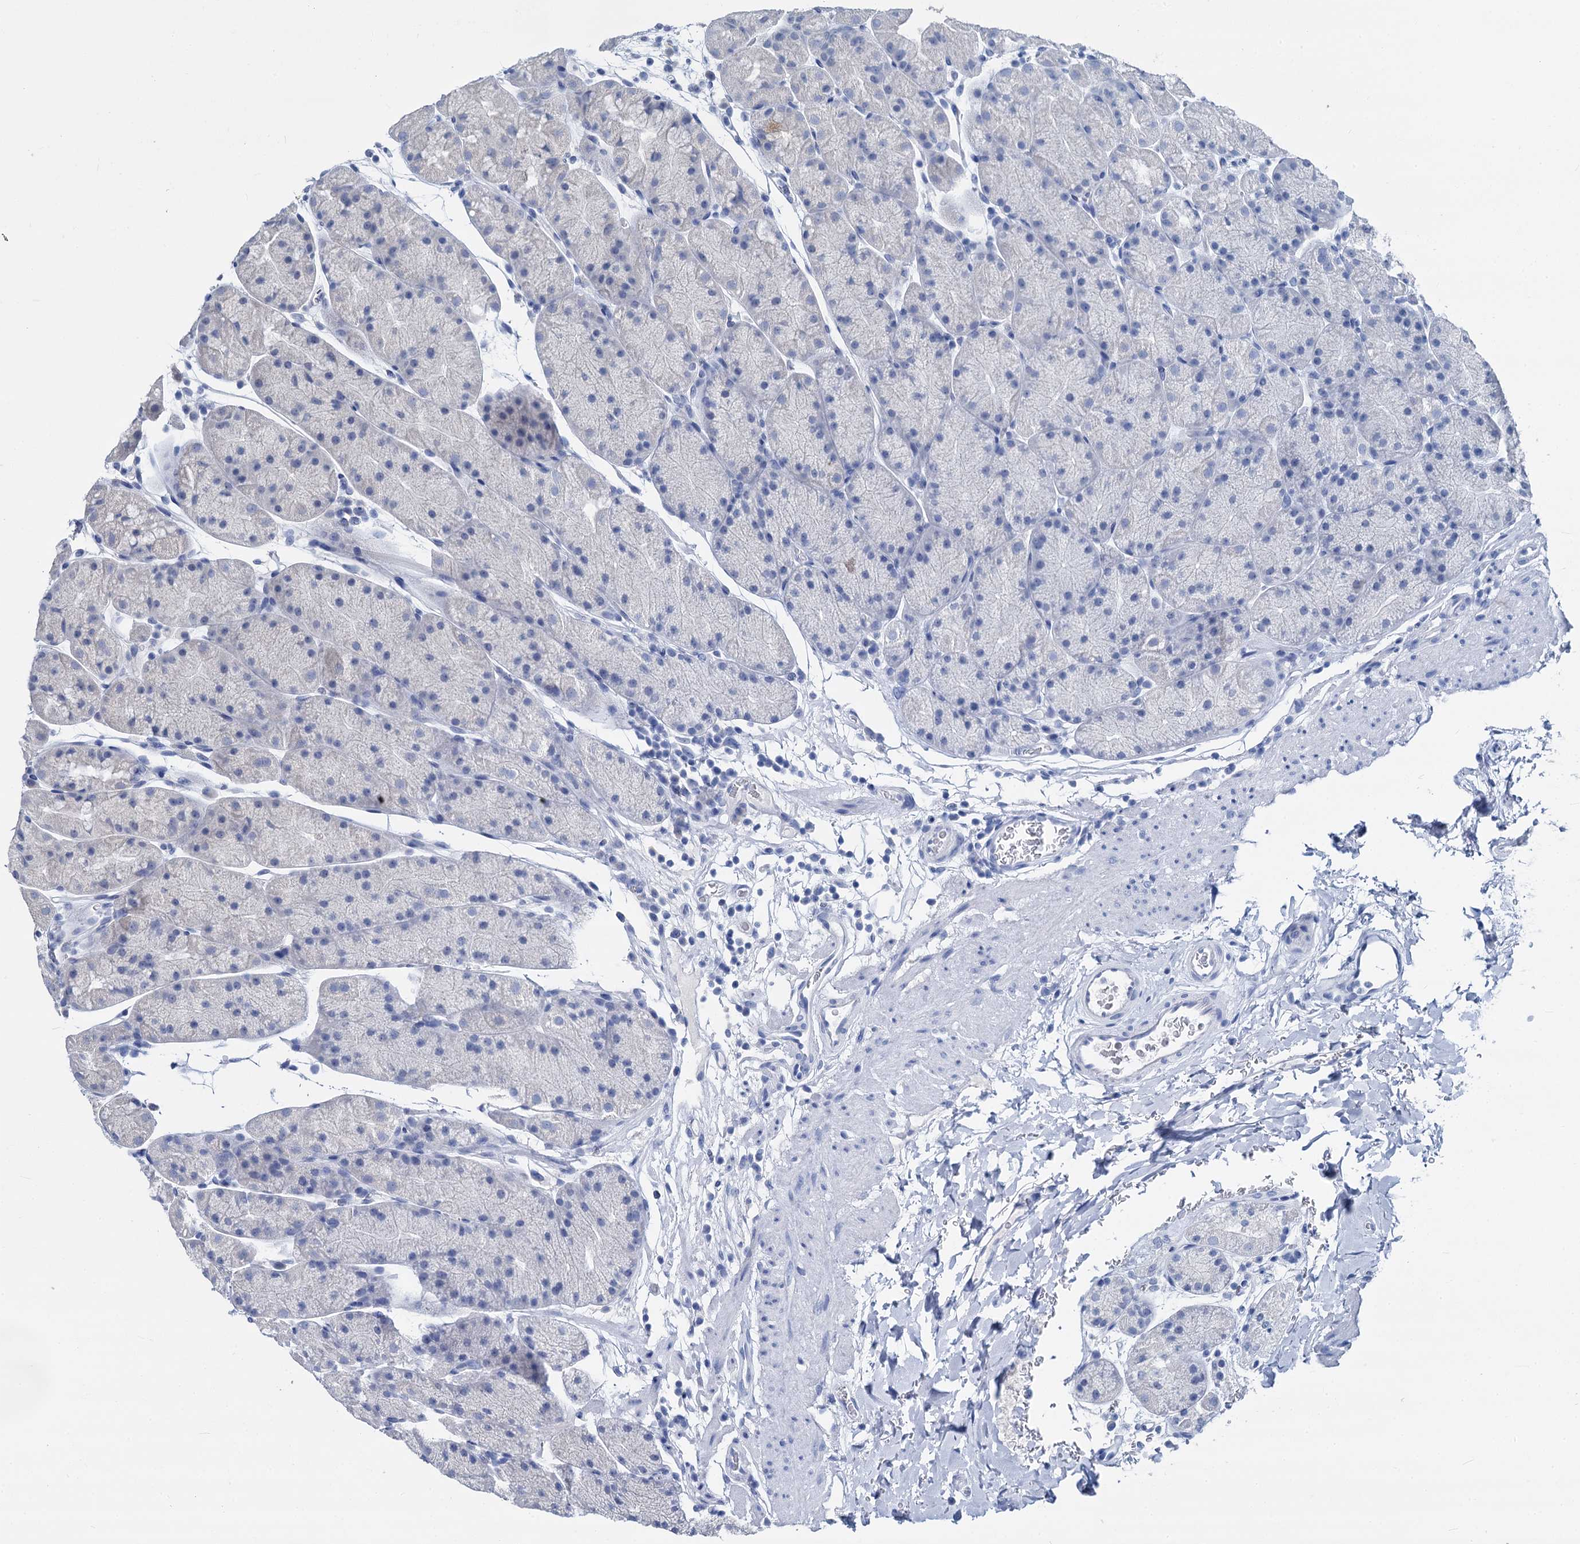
{"staining": {"intensity": "weak", "quantity": "<25%", "location": "cytoplasmic/membranous"}, "tissue": "stomach", "cell_type": "Glandular cells", "image_type": "normal", "snomed": [{"axis": "morphology", "description": "Normal tissue, NOS"}, {"axis": "topography", "description": "Stomach, upper"}, {"axis": "topography", "description": "Stomach, lower"}], "caption": "The immunohistochemistry micrograph has no significant positivity in glandular cells of stomach. (Immunohistochemistry (ihc), brightfield microscopy, high magnification).", "gene": "CCDC184", "patient": {"sex": "male", "age": 67}}